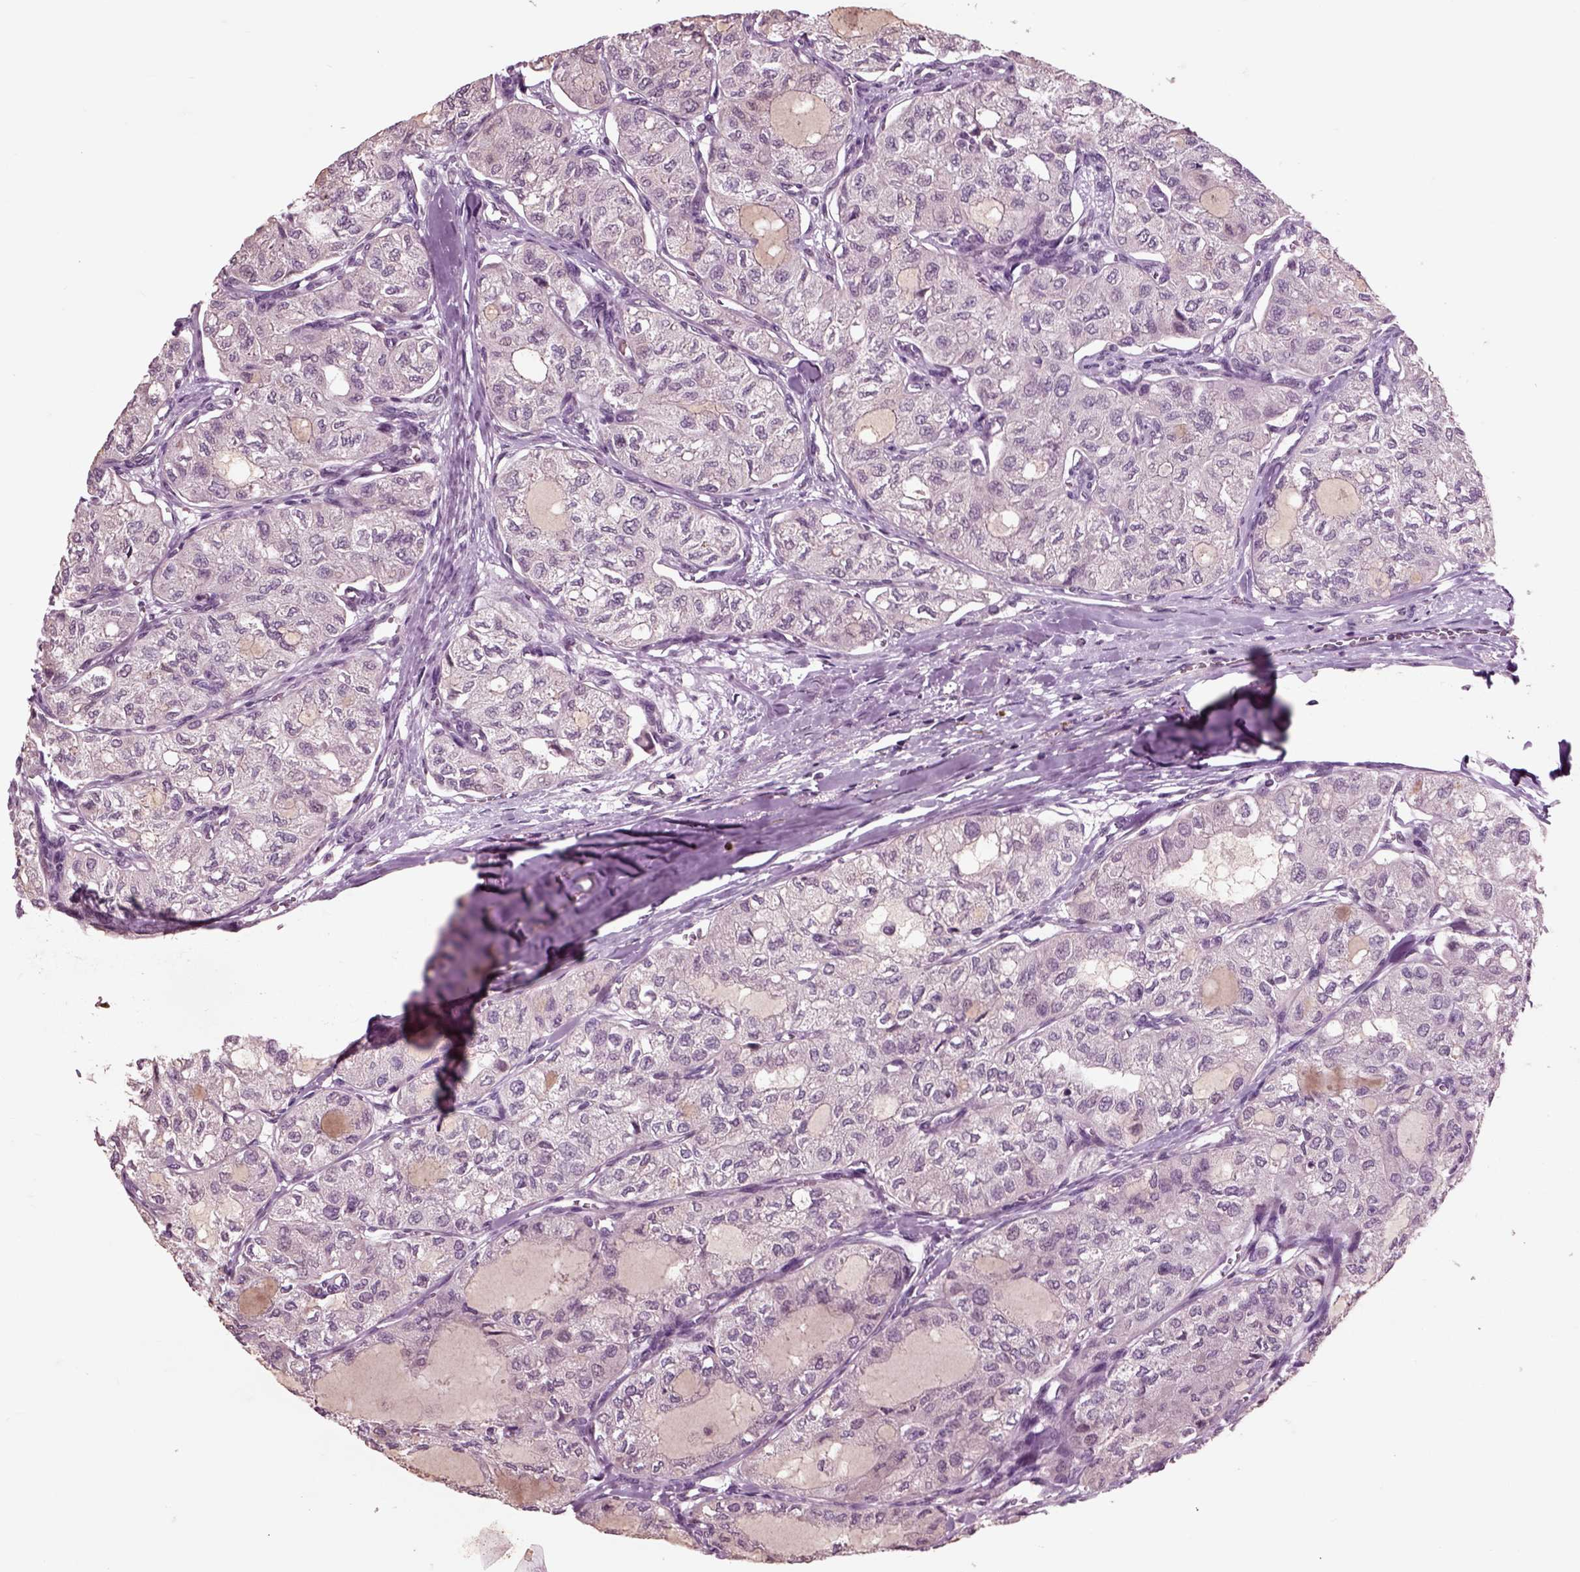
{"staining": {"intensity": "negative", "quantity": "none", "location": "none"}, "tissue": "thyroid cancer", "cell_type": "Tumor cells", "image_type": "cancer", "snomed": [{"axis": "morphology", "description": "Follicular adenoma carcinoma, NOS"}, {"axis": "topography", "description": "Thyroid gland"}], "caption": "This is an immunohistochemistry (IHC) photomicrograph of follicular adenoma carcinoma (thyroid). There is no staining in tumor cells.", "gene": "CHGB", "patient": {"sex": "male", "age": 75}}